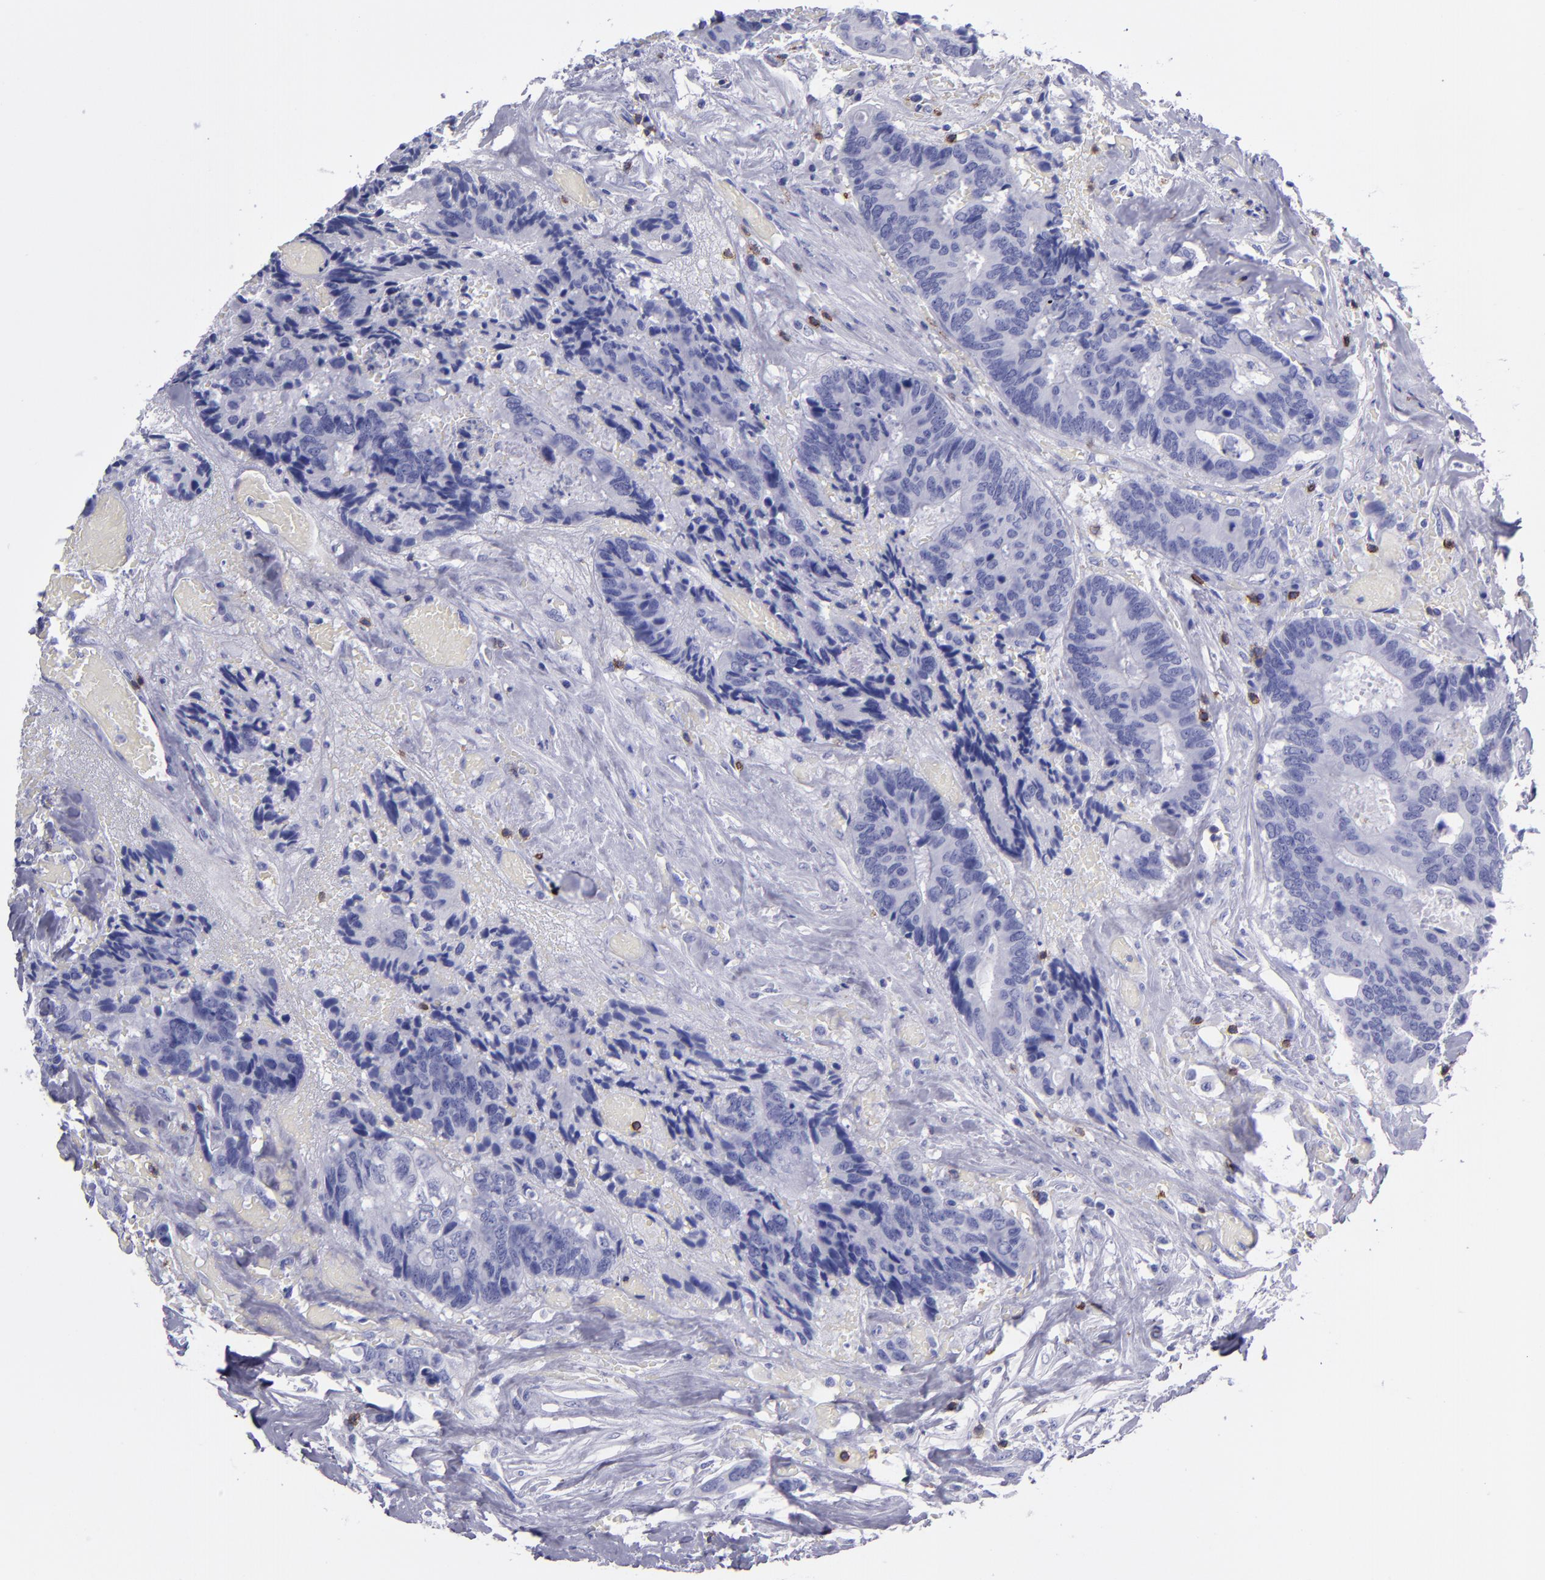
{"staining": {"intensity": "negative", "quantity": "none", "location": "none"}, "tissue": "colorectal cancer", "cell_type": "Tumor cells", "image_type": "cancer", "snomed": [{"axis": "morphology", "description": "Adenocarcinoma, NOS"}, {"axis": "topography", "description": "Rectum"}], "caption": "Immunohistochemistry of adenocarcinoma (colorectal) displays no expression in tumor cells.", "gene": "CD6", "patient": {"sex": "male", "age": 55}}